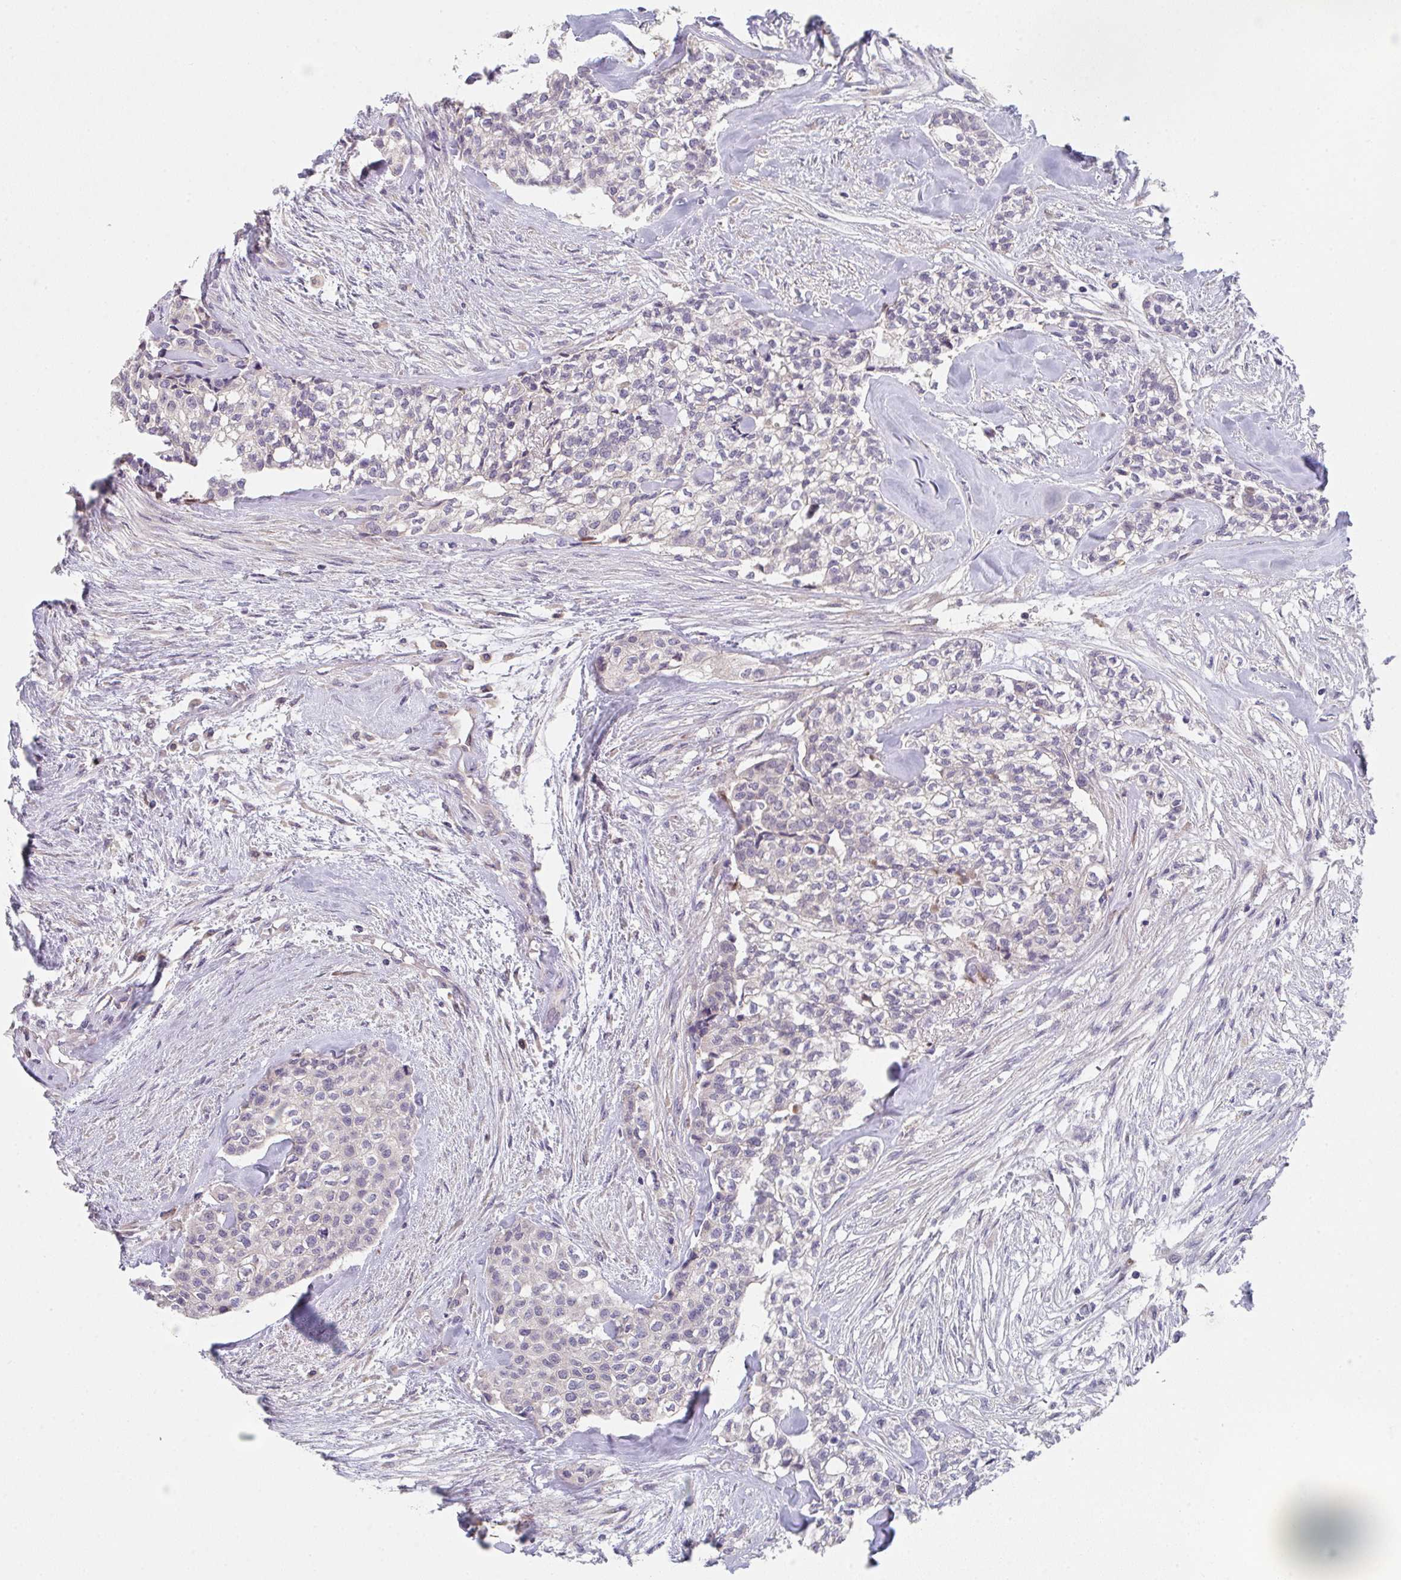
{"staining": {"intensity": "negative", "quantity": "none", "location": "none"}, "tissue": "head and neck cancer", "cell_type": "Tumor cells", "image_type": "cancer", "snomed": [{"axis": "morphology", "description": "Adenocarcinoma, NOS"}, {"axis": "topography", "description": "Head-Neck"}], "caption": "Immunohistochemical staining of head and neck cancer (adenocarcinoma) exhibits no significant staining in tumor cells.", "gene": "TSPAN31", "patient": {"sex": "male", "age": 81}}